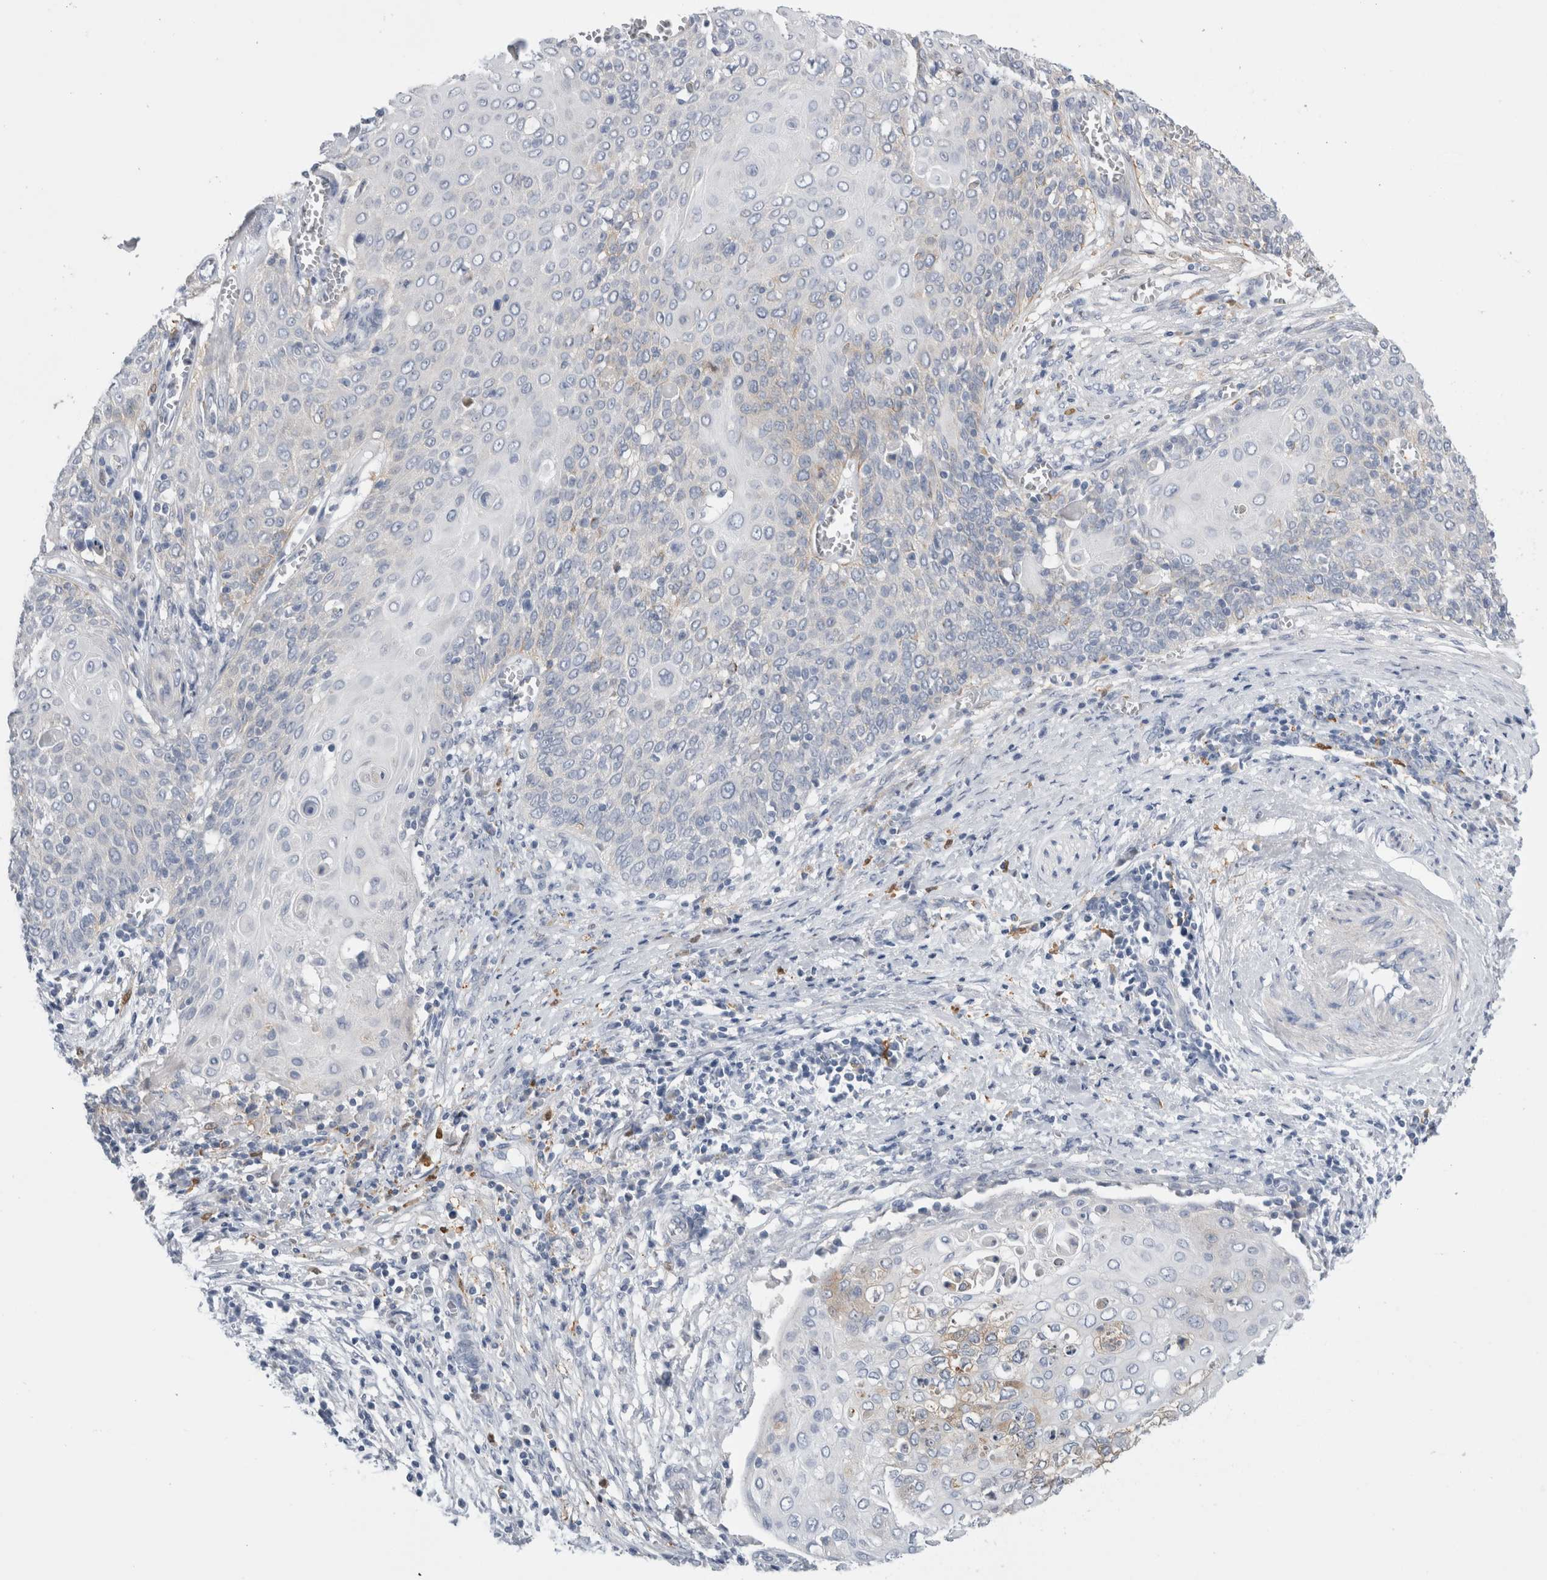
{"staining": {"intensity": "weak", "quantity": "<25%", "location": "cytoplasmic/membranous"}, "tissue": "cervical cancer", "cell_type": "Tumor cells", "image_type": "cancer", "snomed": [{"axis": "morphology", "description": "Squamous cell carcinoma, NOS"}, {"axis": "topography", "description": "Cervix"}], "caption": "Immunohistochemistry (IHC) image of neoplastic tissue: human cervical cancer (squamous cell carcinoma) stained with DAB demonstrates no significant protein expression in tumor cells. (DAB (3,3'-diaminobenzidine) immunohistochemistry (IHC) with hematoxylin counter stain).", "gene": "SLC20A2", "patient": {"sex": "female", "age": 39}}